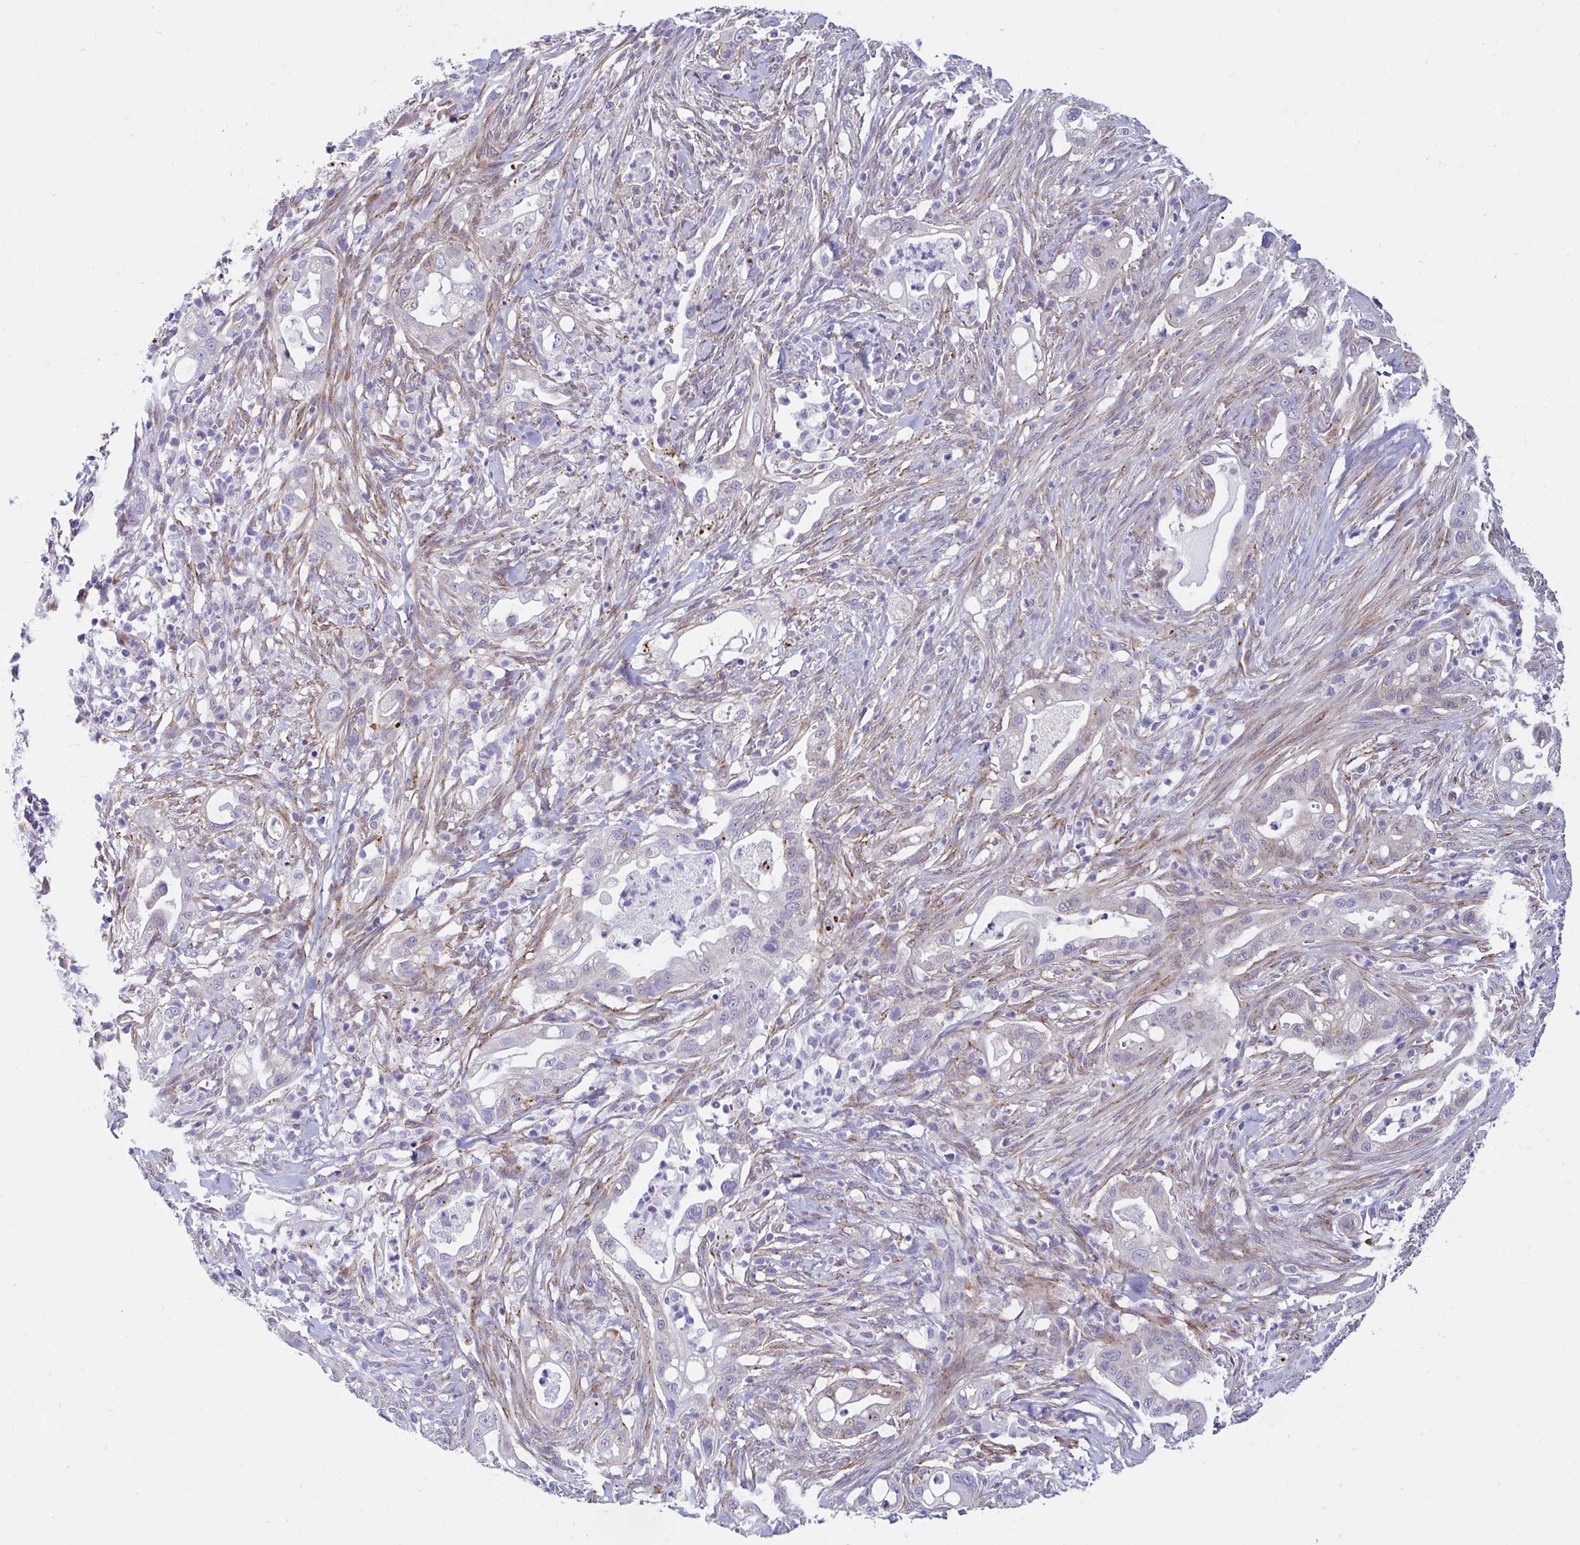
{"staining": {"intensity": "negative", "quantity": "none", "location": "none"}, "tissue": "urothelial cancer", "cell_type": "Tumor cells", "image_type": "cancer", "snomed": [{"axis": "morphology", "description": "Urothelial carcinoma, High grade"}, {"axis": "topography", "description": "Urinary bladder"}], "caption": "This histopathology image is of urothelial cancer stained with immunohistochemistry to label a protein in brown with the nuclei are counter-stained blue. There is no expression in tumor cells.", "gene": "ANKRD62", "patient": {"sex": "male", "age": 56}}